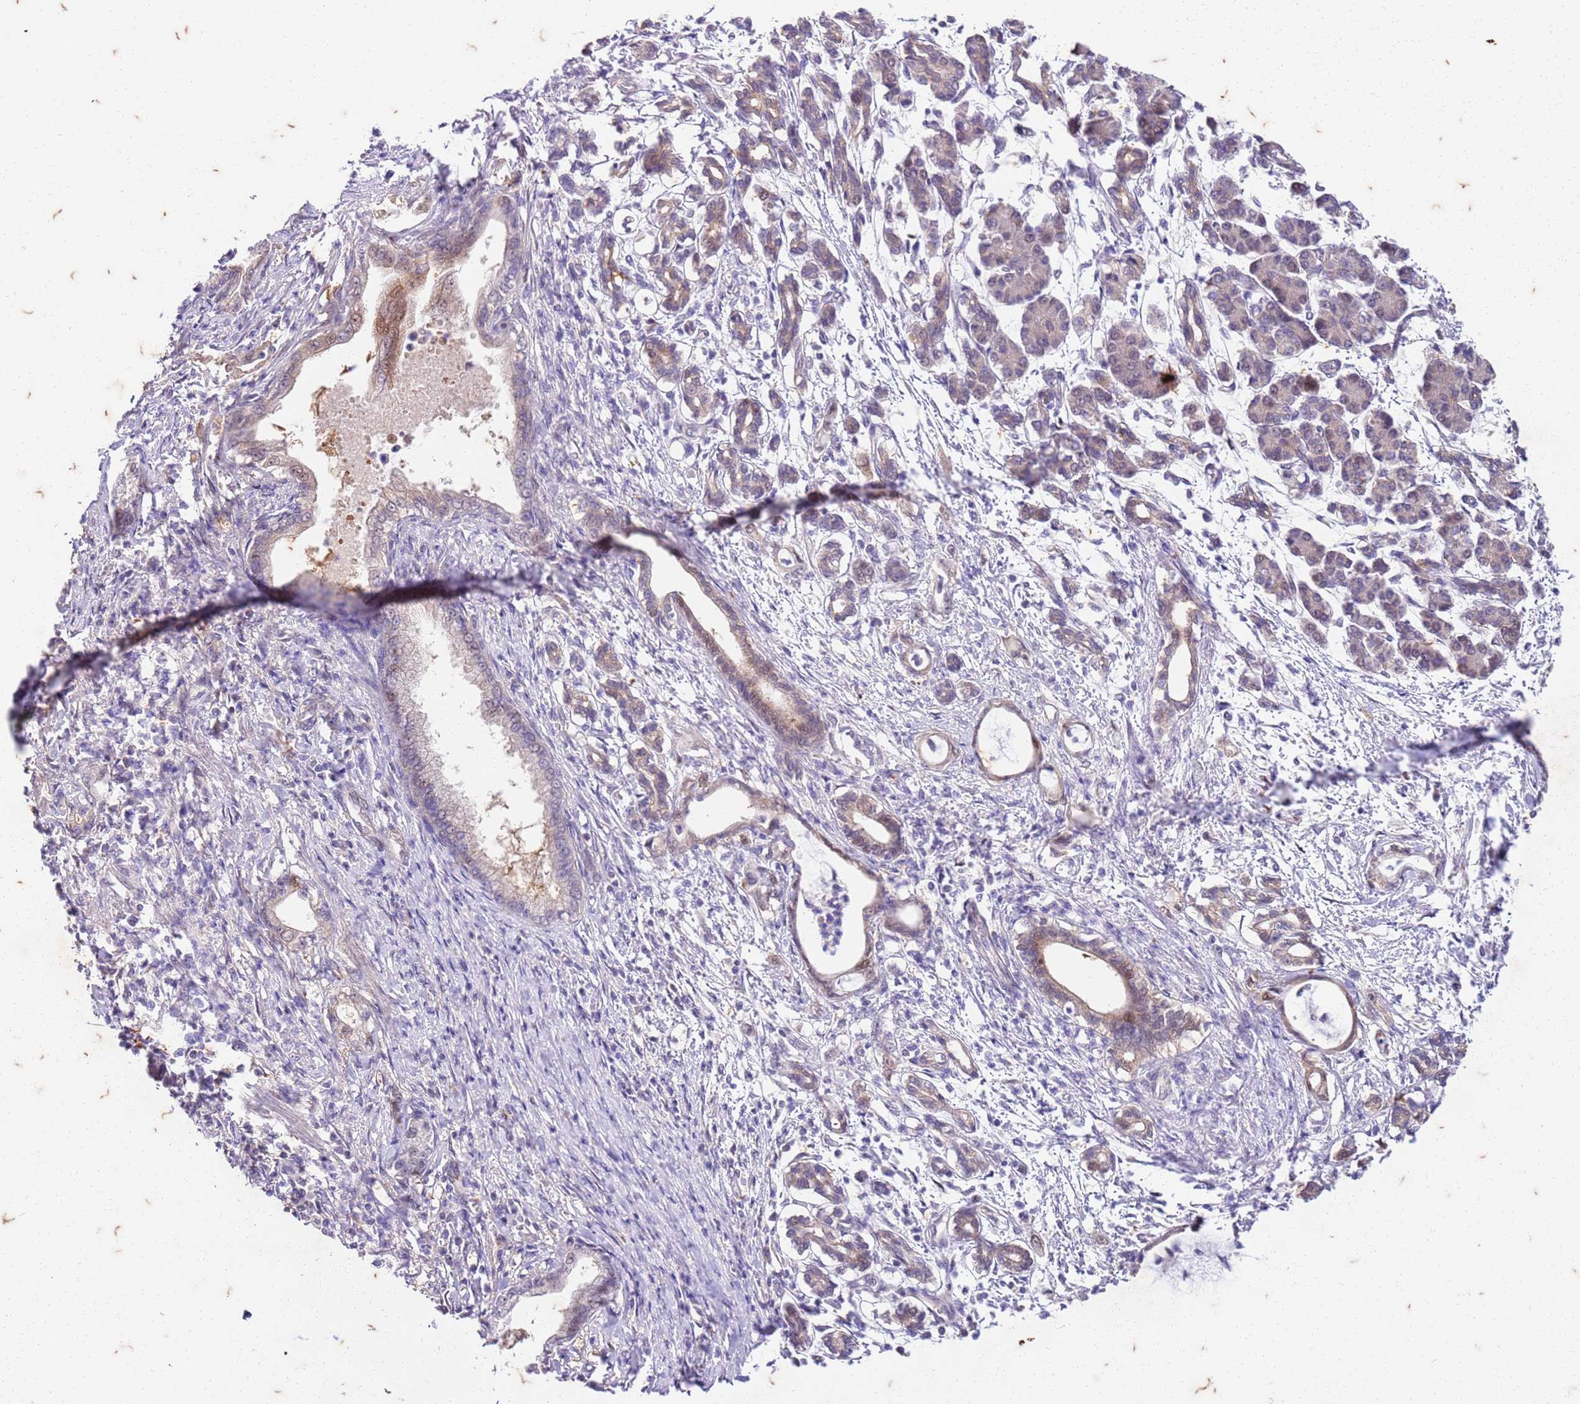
{"staining": {"intensity": "weak", "quantity": "25%-75%", "location": "cytoplasmic/membranous,nuclear"}, "tissue": "pancreatic cancer", "cell_type": "Tumor cells", "image_type": "cancer", "snomed": [{"axis": "morphology", "description": "Adenocarcinoma, NOS"}, {"axis": "topography", "description": "Pancreas"}], "caption": "Immunohistochemical staining of pancreatic adenocarcinoma displays weak cytoplasmic/membranous and nuclear protein expression in approximately 25%-75% of tumor cells.", "gene": "RAPGEF3", "patient": {"sex": "female", "age": 55}}